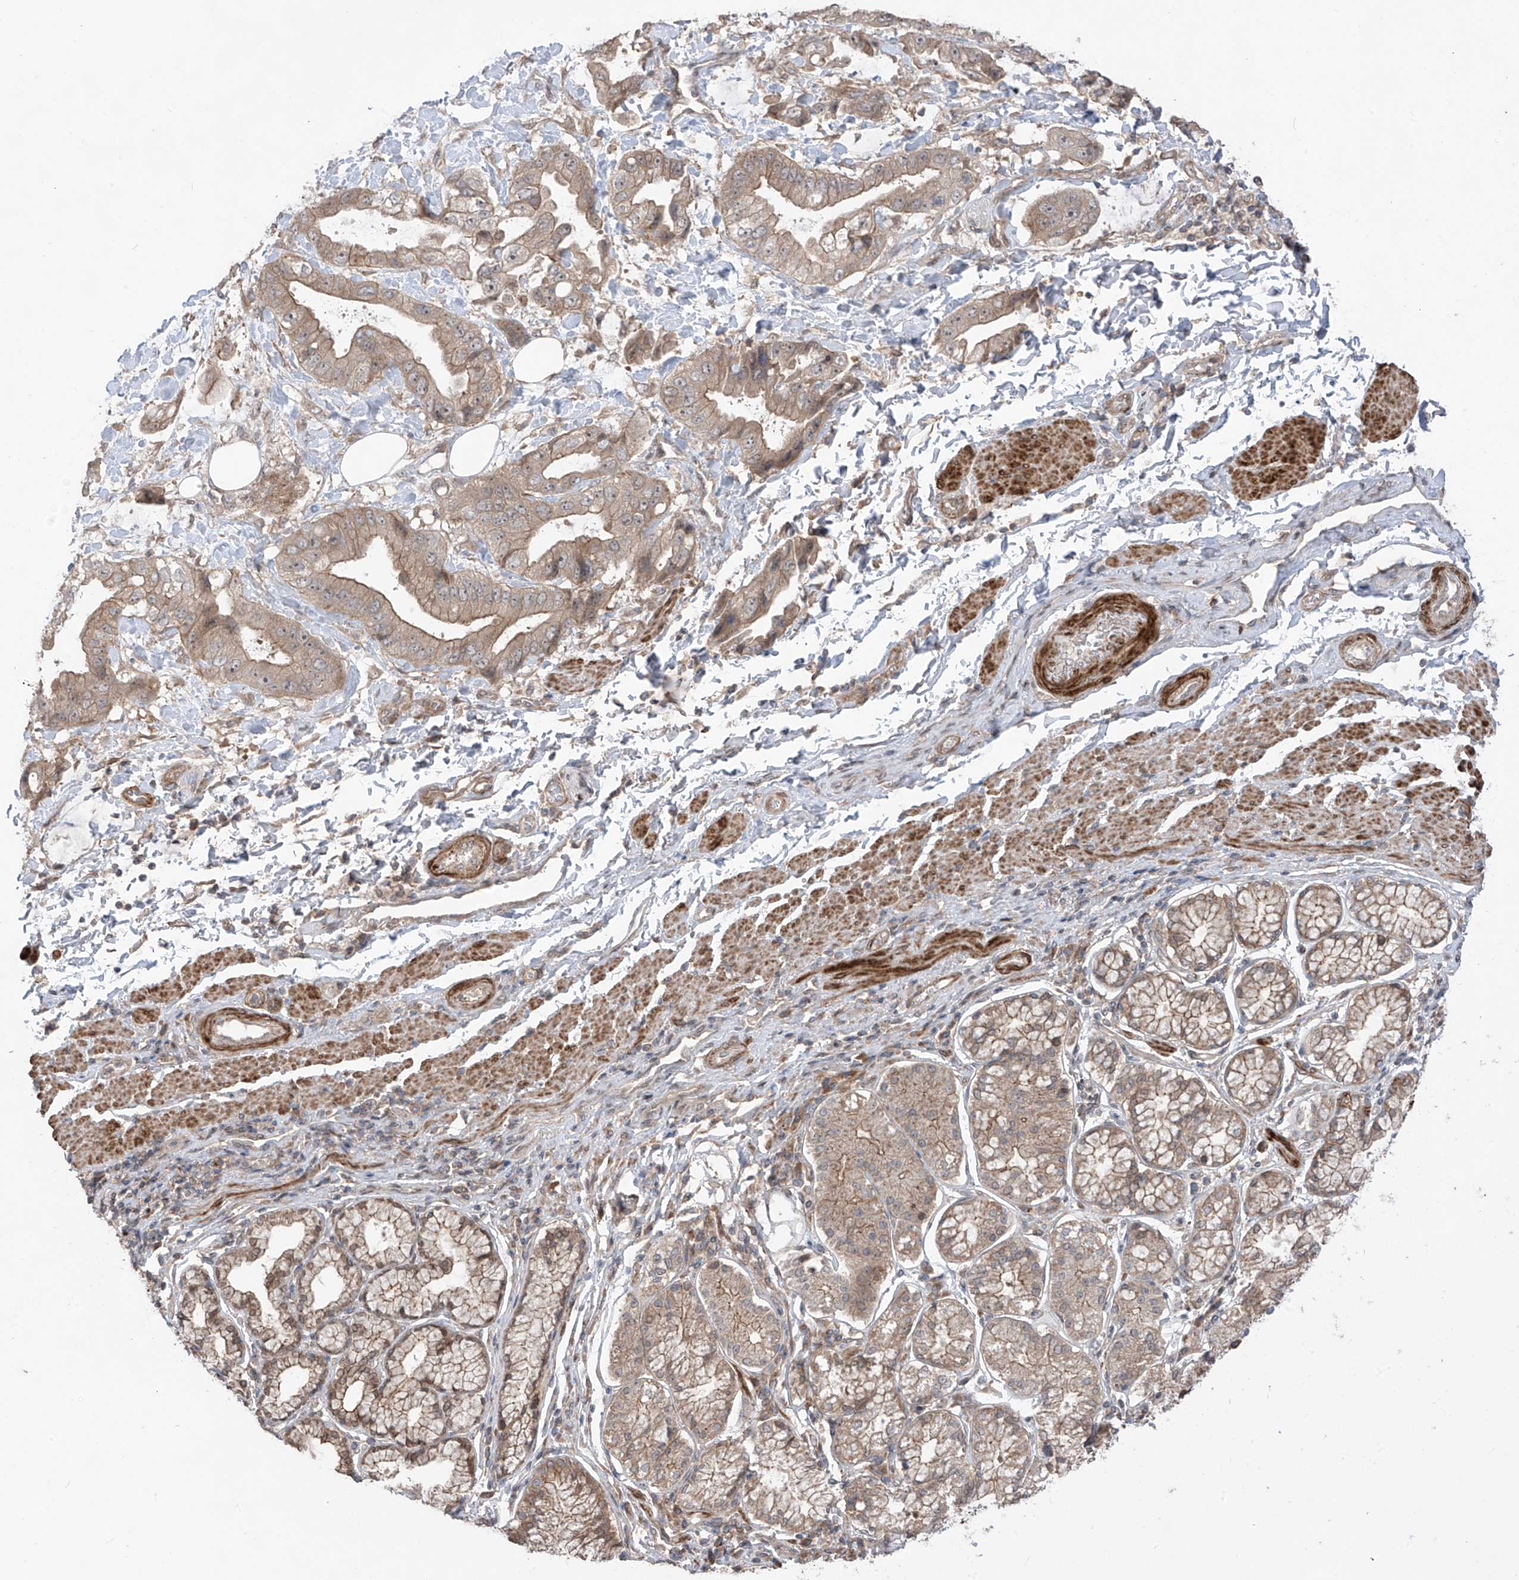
{"staining": {"intensity": "weak", "quantity": ">75%", "location": "cytoplasmic/membranous"}, "tissue": "stomach cancer", "cell_type": "Tumor cells", "image_type": "cancer", "snomed": [{"axis": "morphology", "description": "Adenocarcinoma, NOS"}, {"axis": "topography", "description": "Stomach"}], "caption": "Stomach cancer (adenocarcinoma) stained with a brown dye exhibits weak cytoplasmic/membranous positive staining in approximately >75% of tumor cells.", "gene": "LRRC74A", "patient": {"sex": "male", "age": 62}}